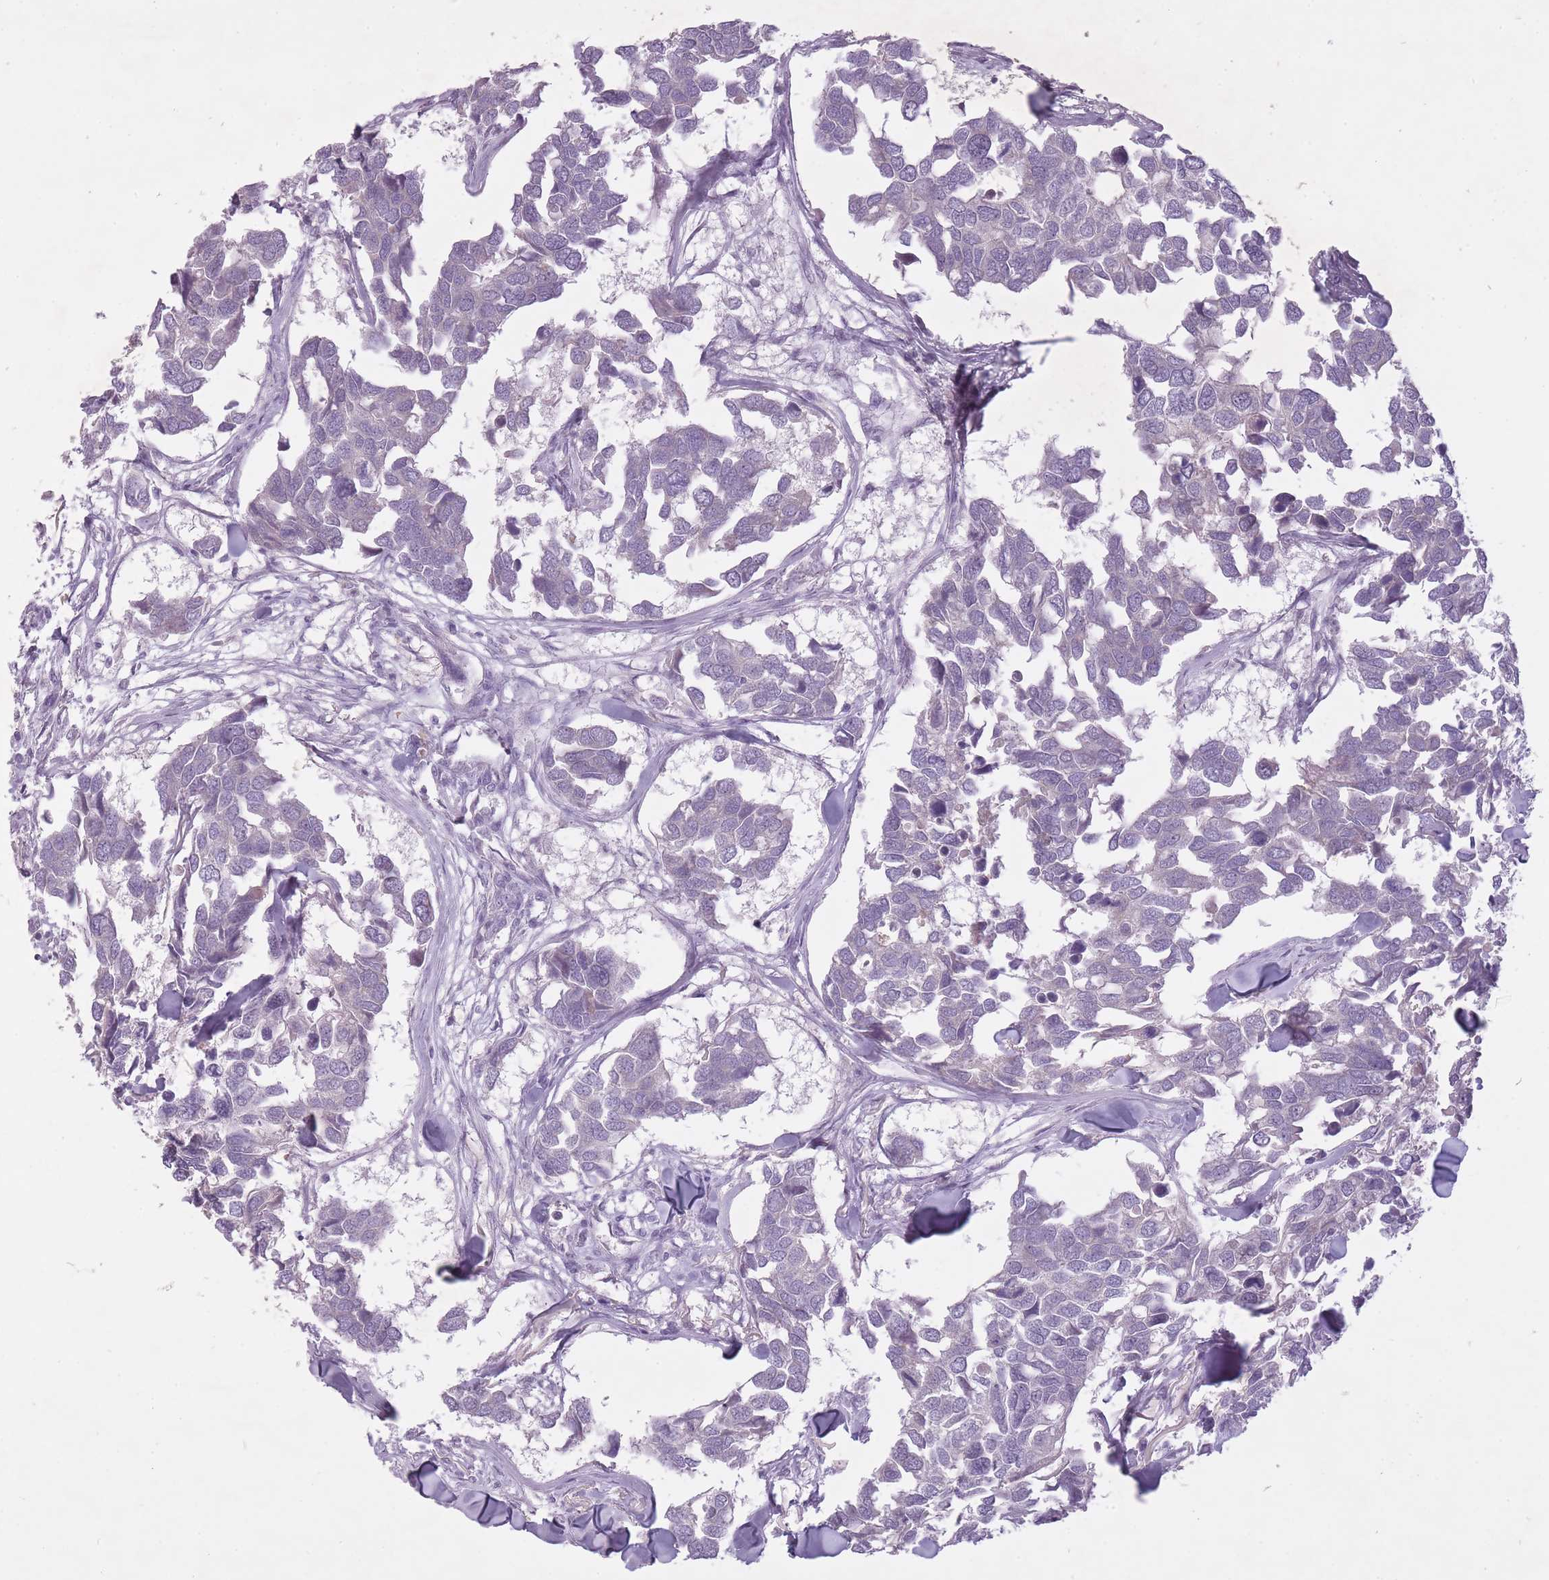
{"staining": {"intensity": "negative", "quantity": "none", "location": "none"}, "tissue": "breast cancer", "cell_type": "Tumor cells", "image_type": "cancer", "snomed": [{"axis": "morphology", "description": "Duct carcinoma"}, {"axis": "topography", "description": "Breast"}], "caption": "The image shows no significant staining in tumor cells of breast cancer.", "gene": "FAM43B", "patient": {"sex": "female", "age": 83}}